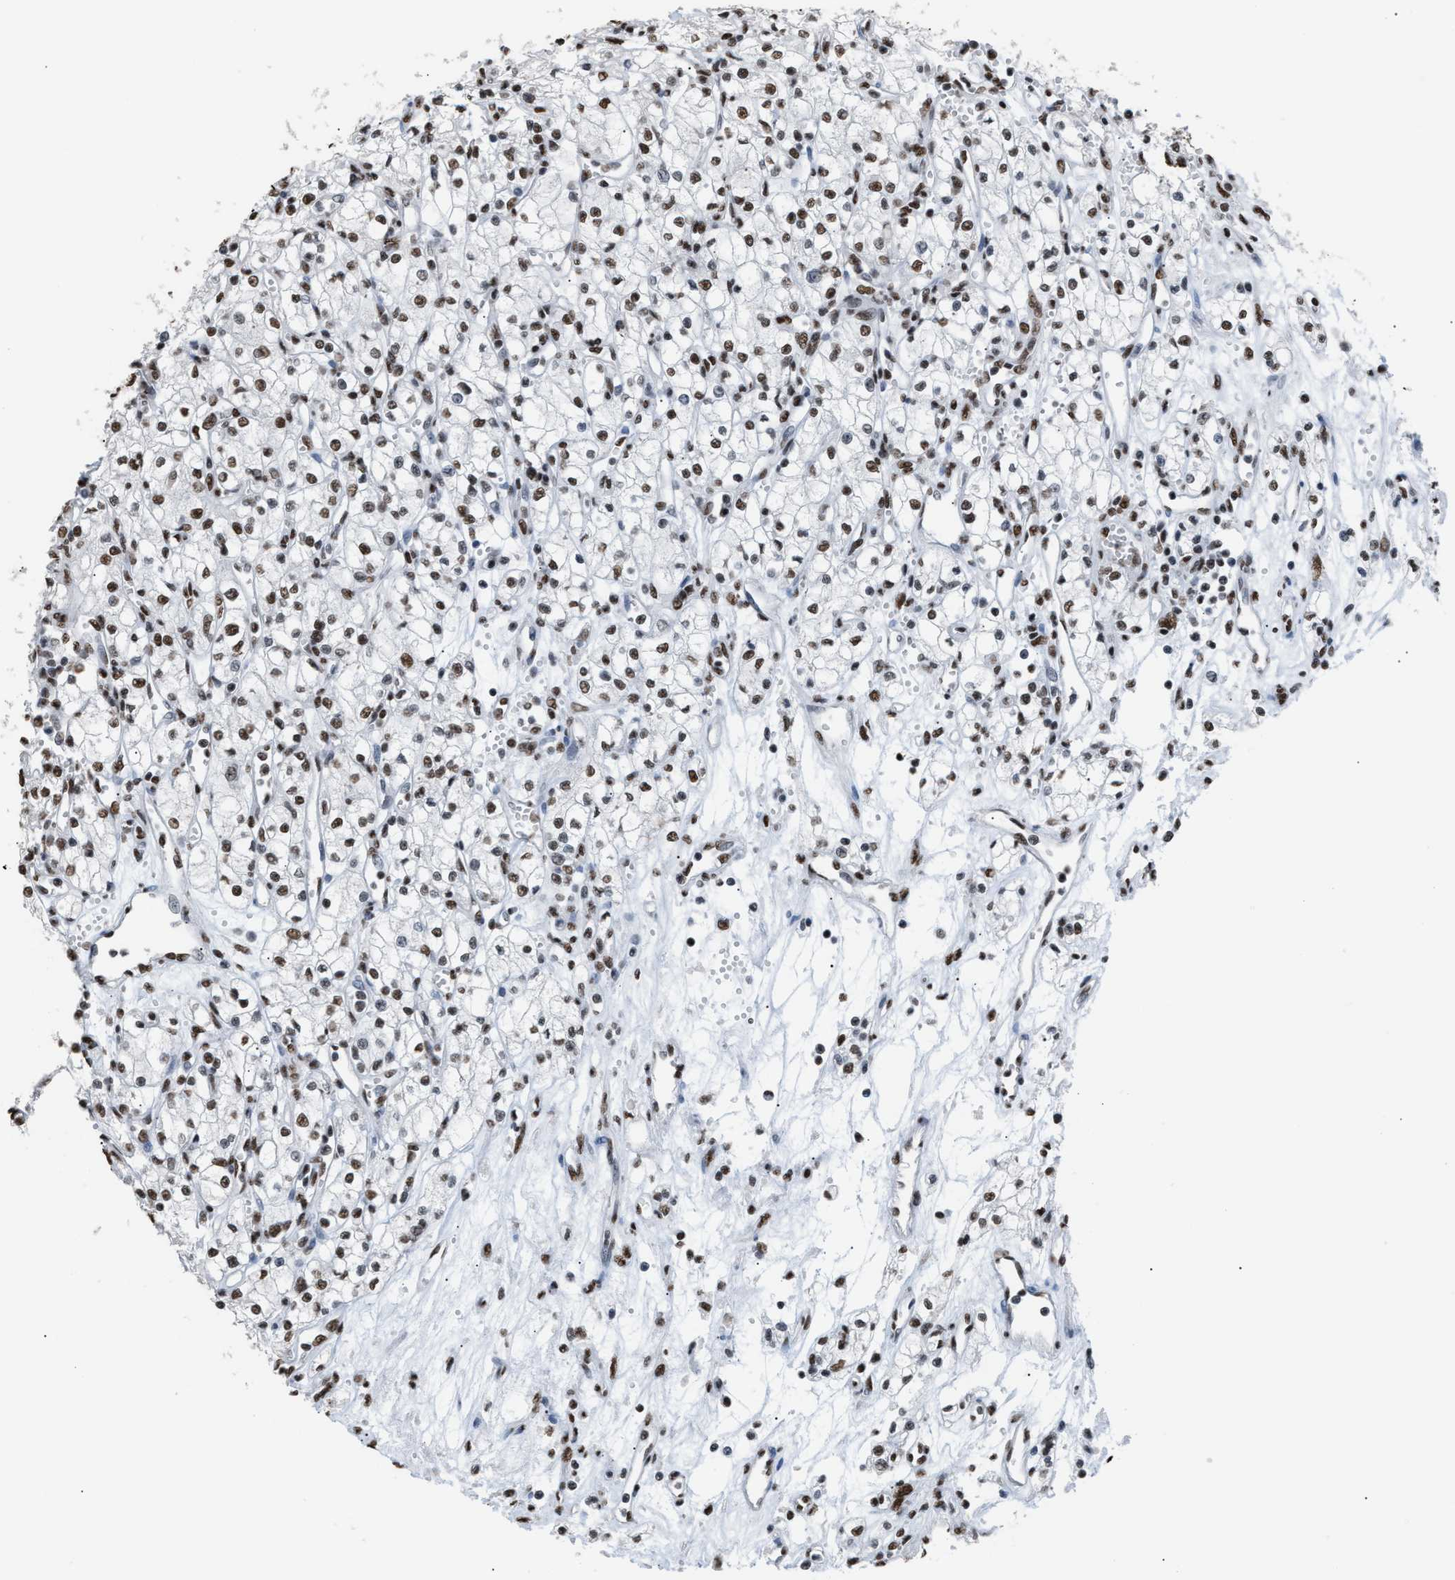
{"staining": {"intensity": "moderate", "quantity": ">75%", "location": "nuclear"}, "tissue": "renal cancer", "cell_type": "Tumor cells", "image_type": "cancer", "snomed": [{"axis": "morphology", "description": "Adenocarcinoma, NOS"}, {"axis": "topography", "description": "Kidney"}], "caption": "Renal cancer stained with a protein marker exhibits moderate staining in tumor cells.", "gene": "CCAR2", "patient": {"sex": "male", "age": 59}}